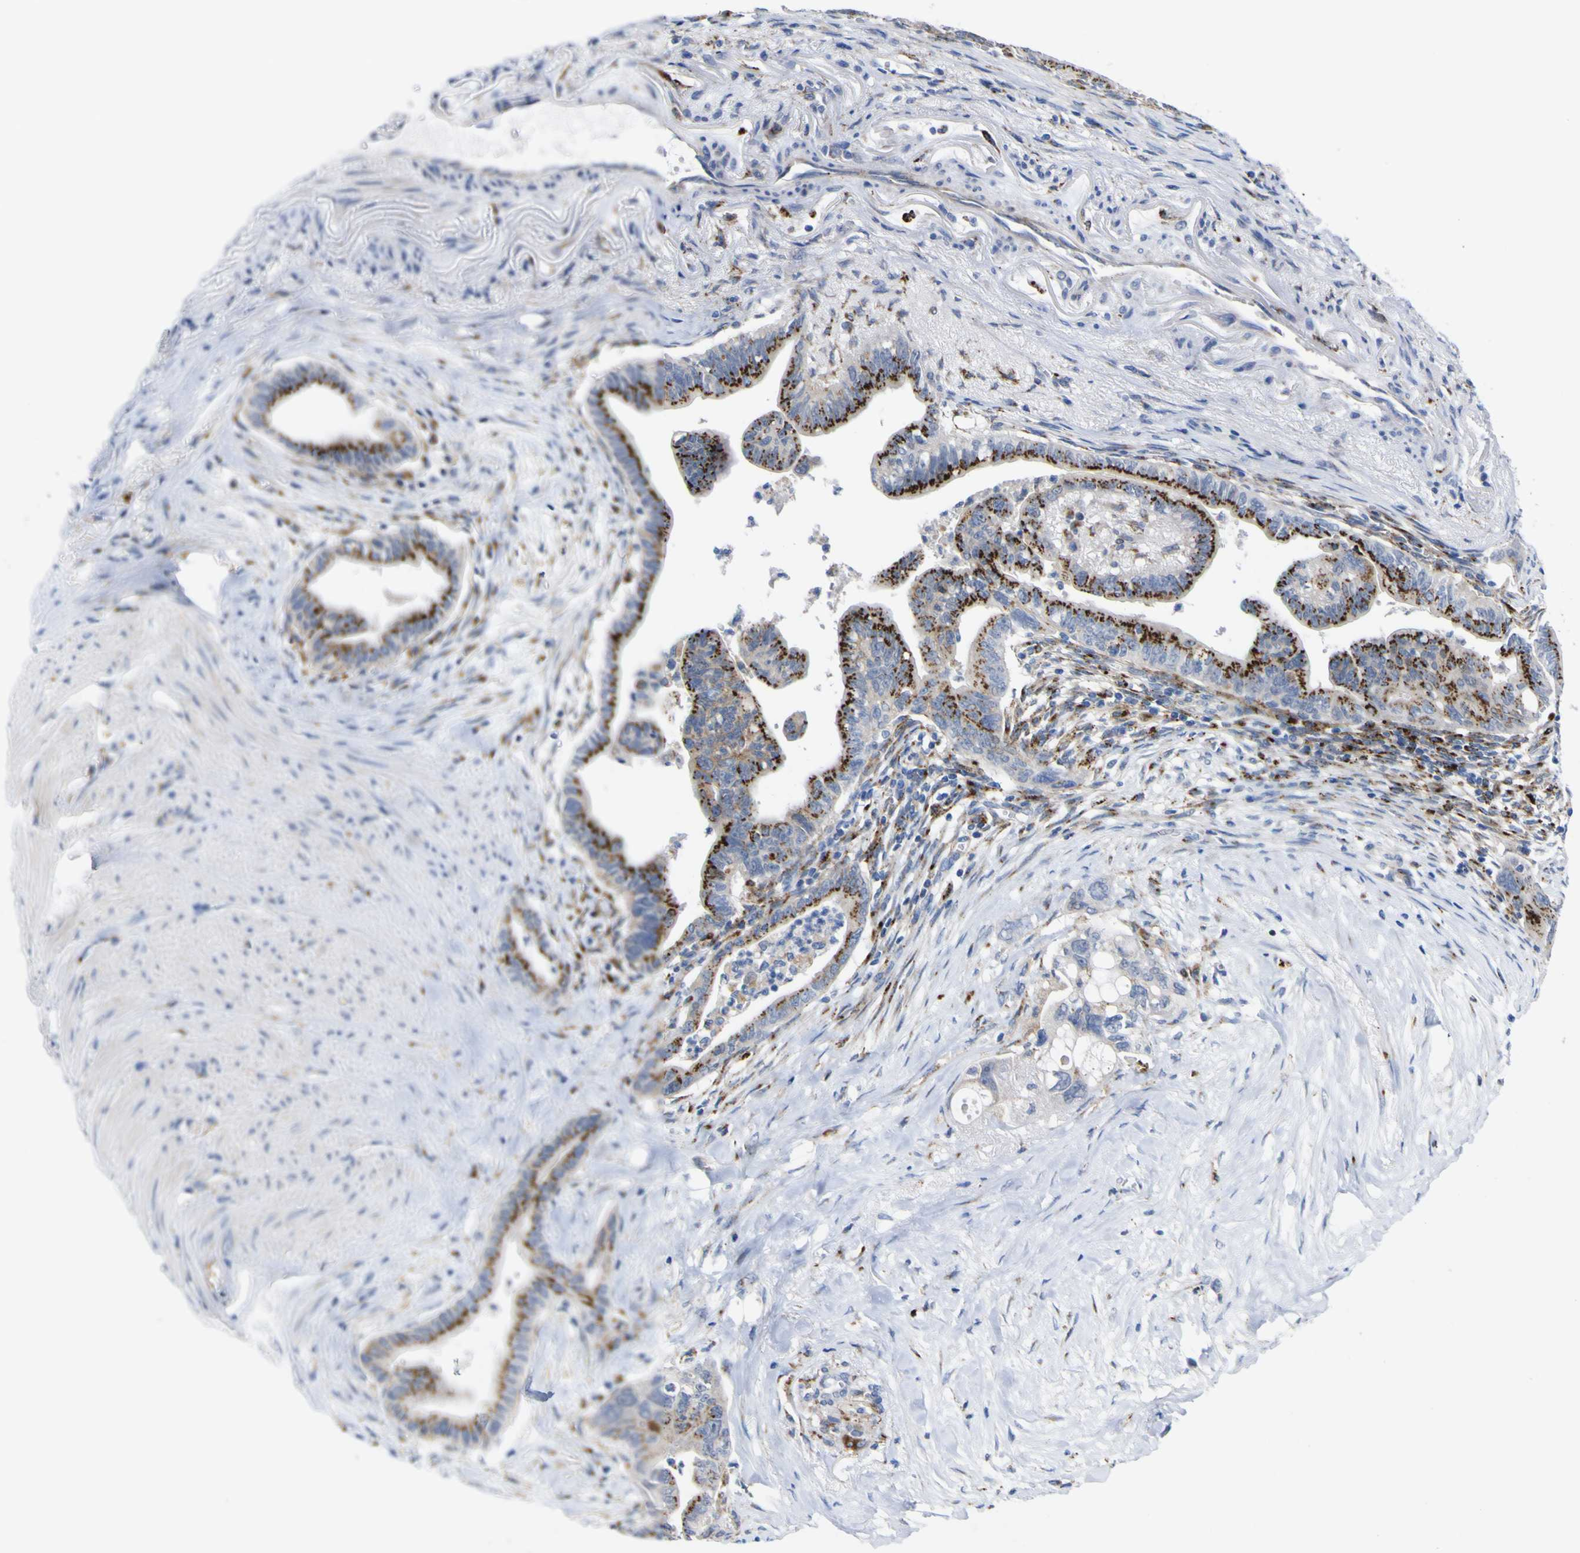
{"staining": {"intensity": "strong", "quantity": ">75%", "location": "cytoplasmic/membranous"}, "tissue": "pancreatic cancer", "cell_type": "Tumor cells", "image_type": "cancer", "snomed": [{"axis": "morphology", "description": "Adenocarcinoma, NOS"}, {"axis": "topography", "description": "Pancreas"}], "caption": "IHC of adenocarcinoma (pancreatic) displays high levels of strong cytoplasmic/membranous expression in about >75% of tumor cells.", "gene": "PTPRF", "patient": {"sex": "male", "age": 70}}